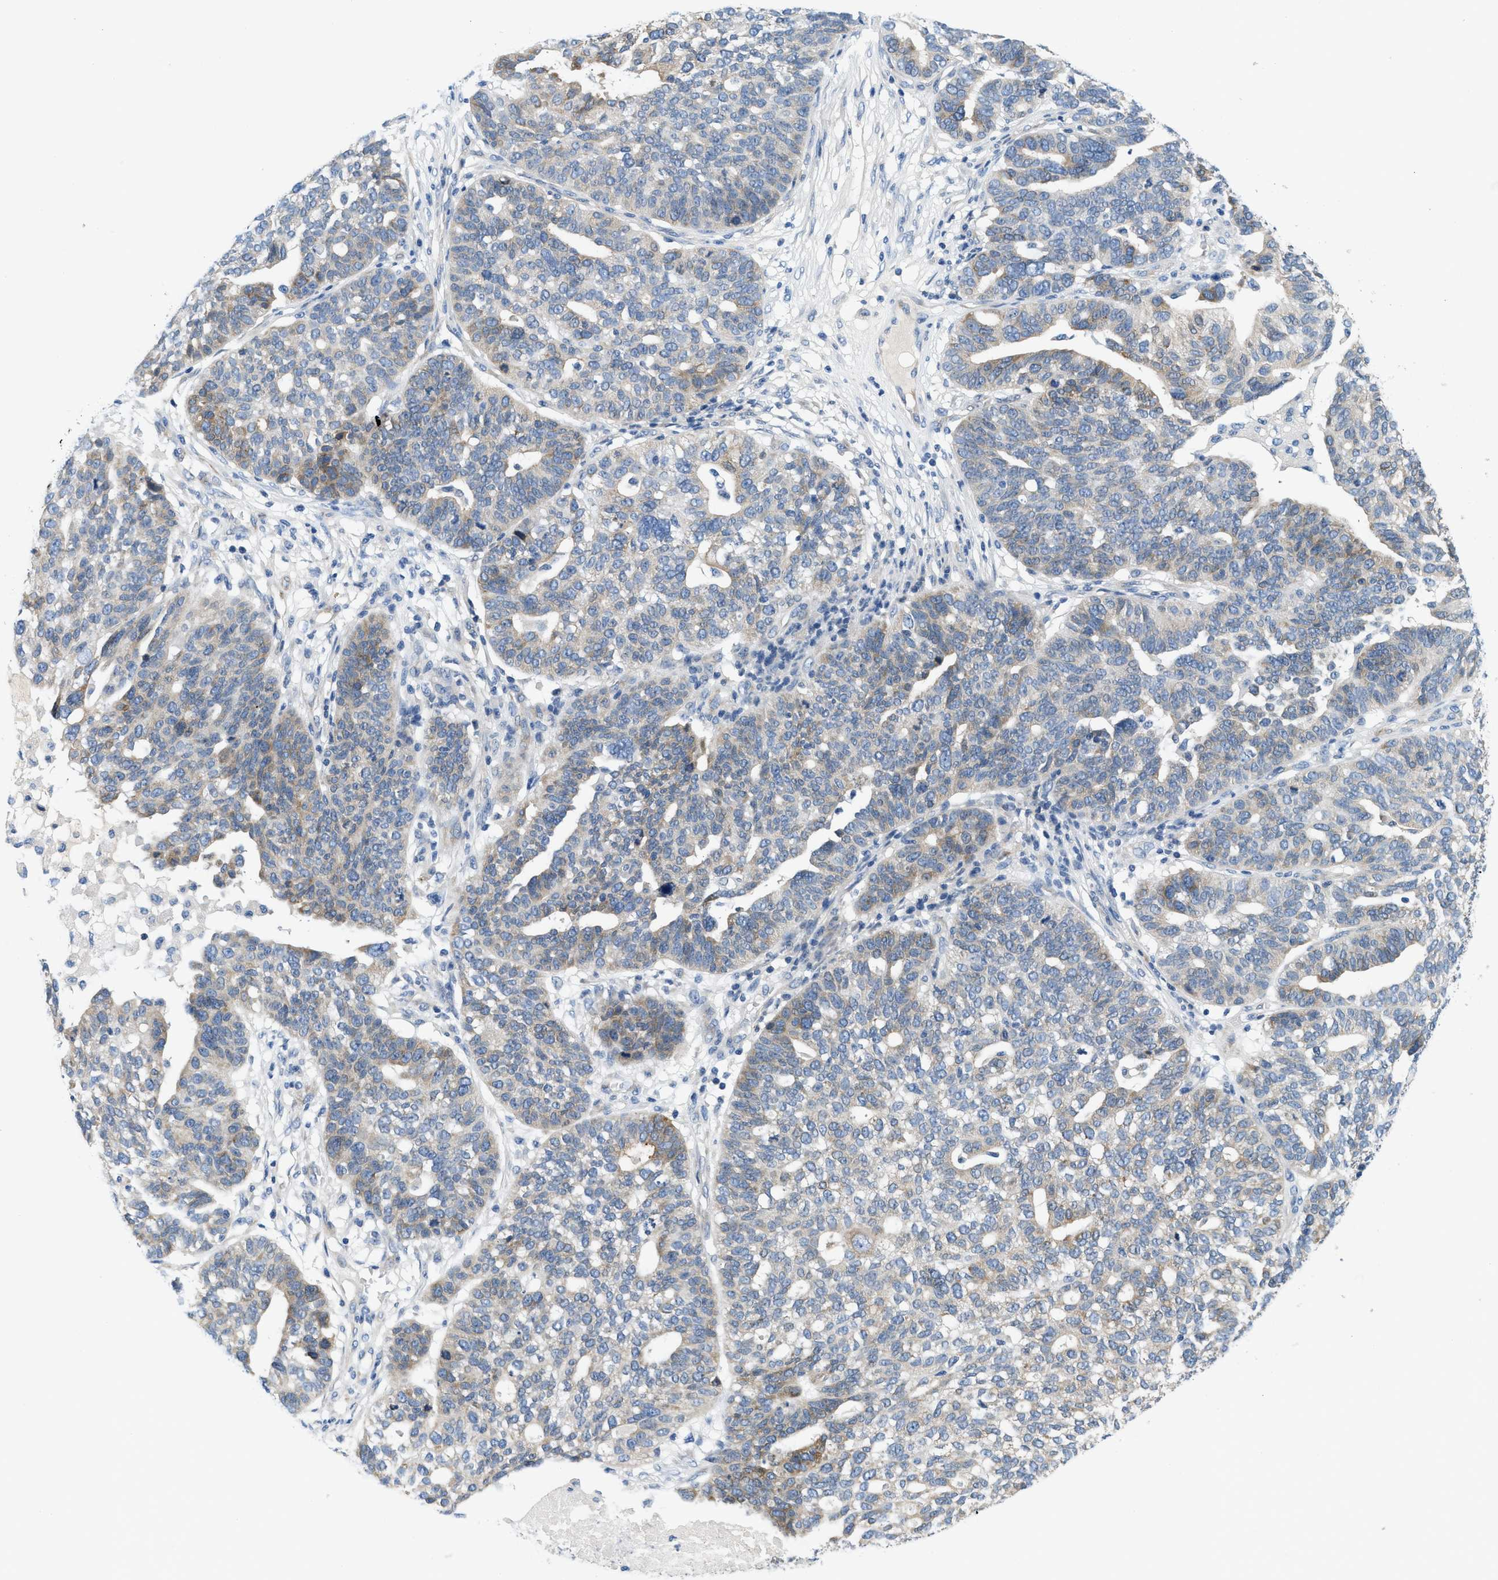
{"staining": {"intensity": "moderate", "quantity": "<25%", "location": "cytoplasmic/membranous"}, "tissue": "ovarian cancer", "cell_type": "Tumor cells", "image_type": "cancer", "snomed": [{"axis": "morphology", "description": "Cystadenocarcinoma, serous, NOS"}, {"axis": "topography", "description": "Ovary"}], "caption": "A micrograph of human ovarian cancer (serous cystadenocarcinoma) stained for a protein demonstrates moderate cytoplasmic/membranous brown staining in tumor cells. The staining was performed using DAB to visualize the protein expression in brown, while the nuclei were stained in blue with hematoxylin (Magnification: 20x).", "gene": "PGR", "patient": {"sex": "female", "age": 59}}